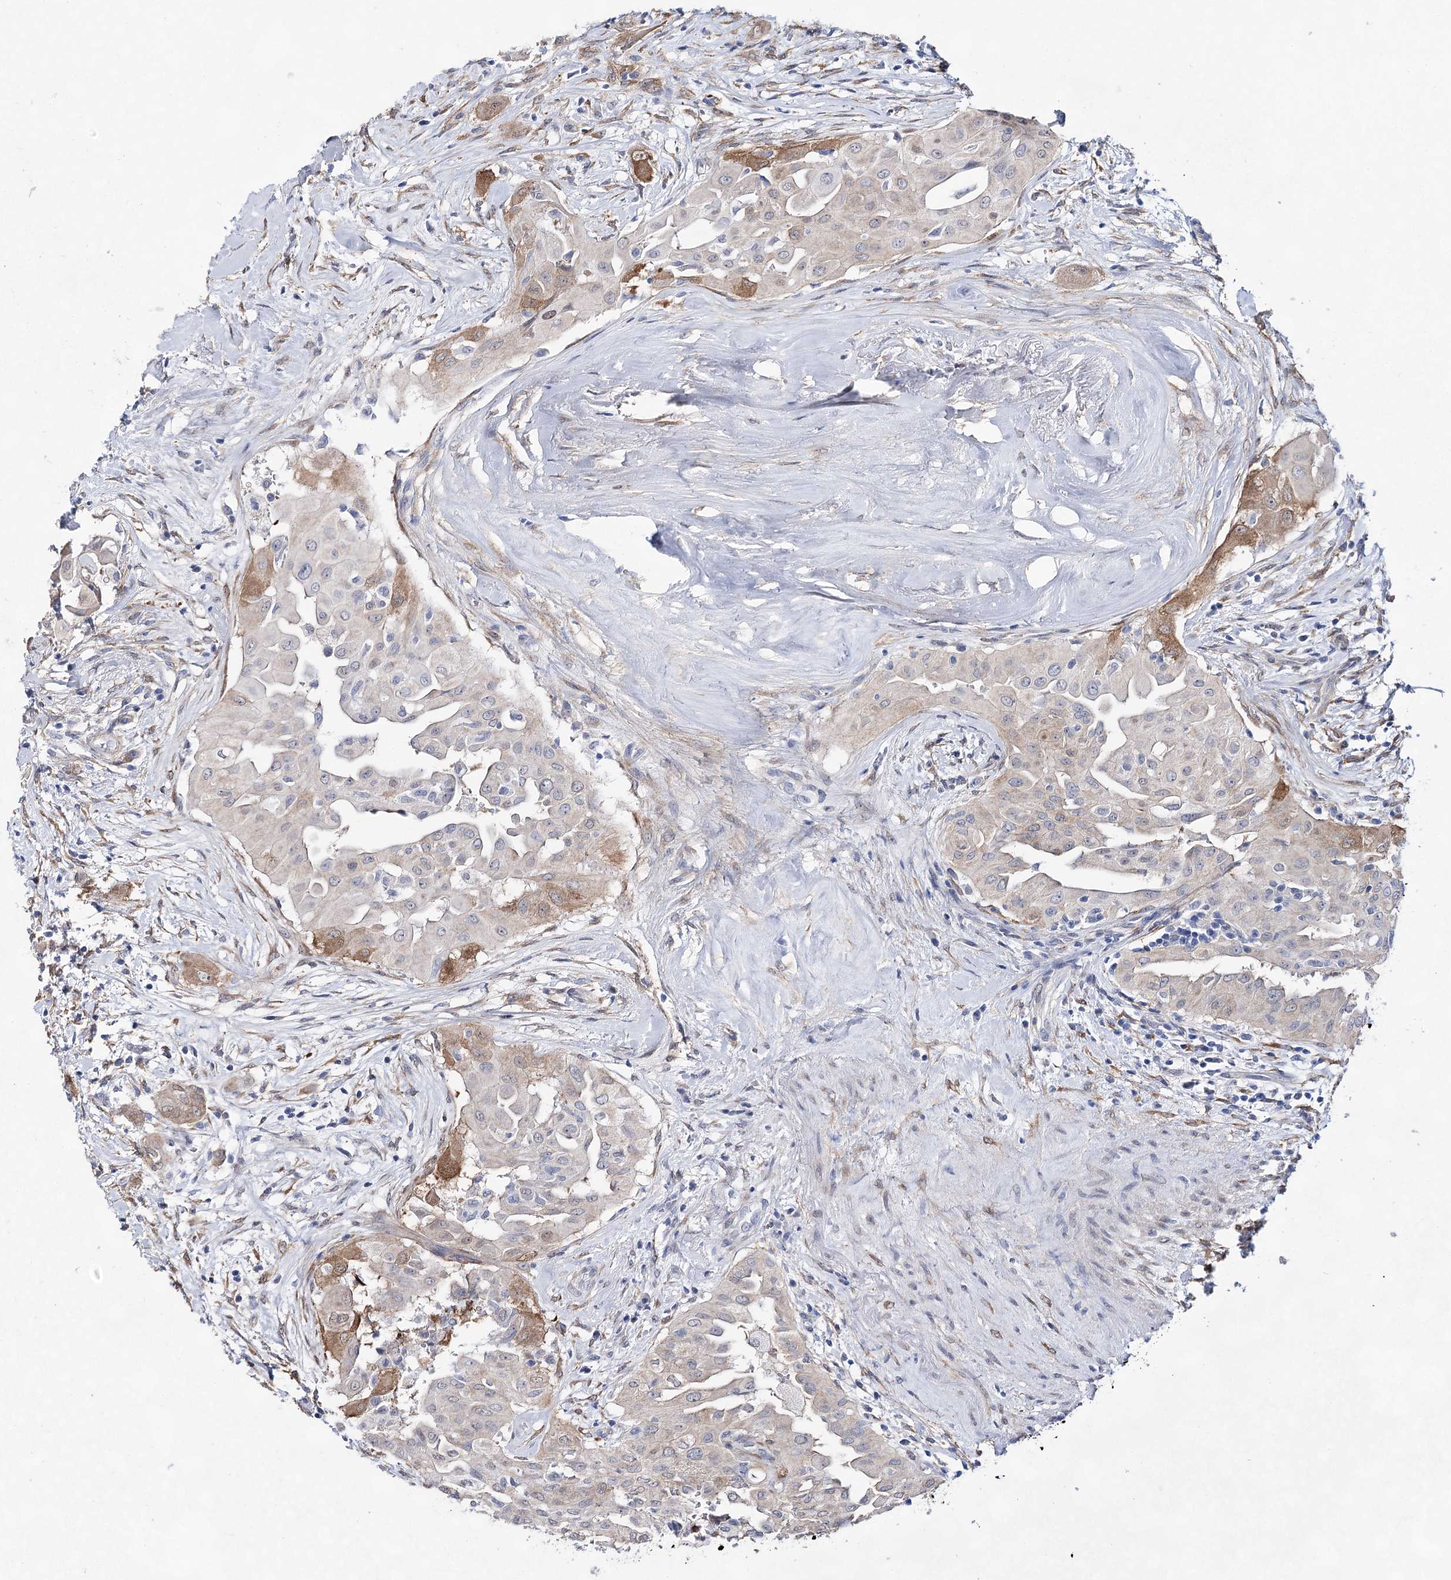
{"staining": {"intensity": "moderate", "quantity": "<25%", "location": "cytoplasmic/membranous"}, "tissue": "thyroid cancer", "cell_type": "Tumor cells", "image_type": "cancer", "snomed": [{"axis": "morphology", "description": "Papillary adenocarcinoma, NOS"}, {"axis": "topography", "description": "Thyroid gland"}], "caption": "Immunohistochemistry histopathology image of neoplastic tissue: thyroid papillary adenocarcinoma stained using immunohistochemistry (IHC) exhibits low levels of moderate protein expression localized specifically in the cytoplasmic/membranous of tumor cells, appearing as a cytoplasmic/membranous brown color.", "gene": "UGDH", "patient": {"sex": "female", "age": 59}}